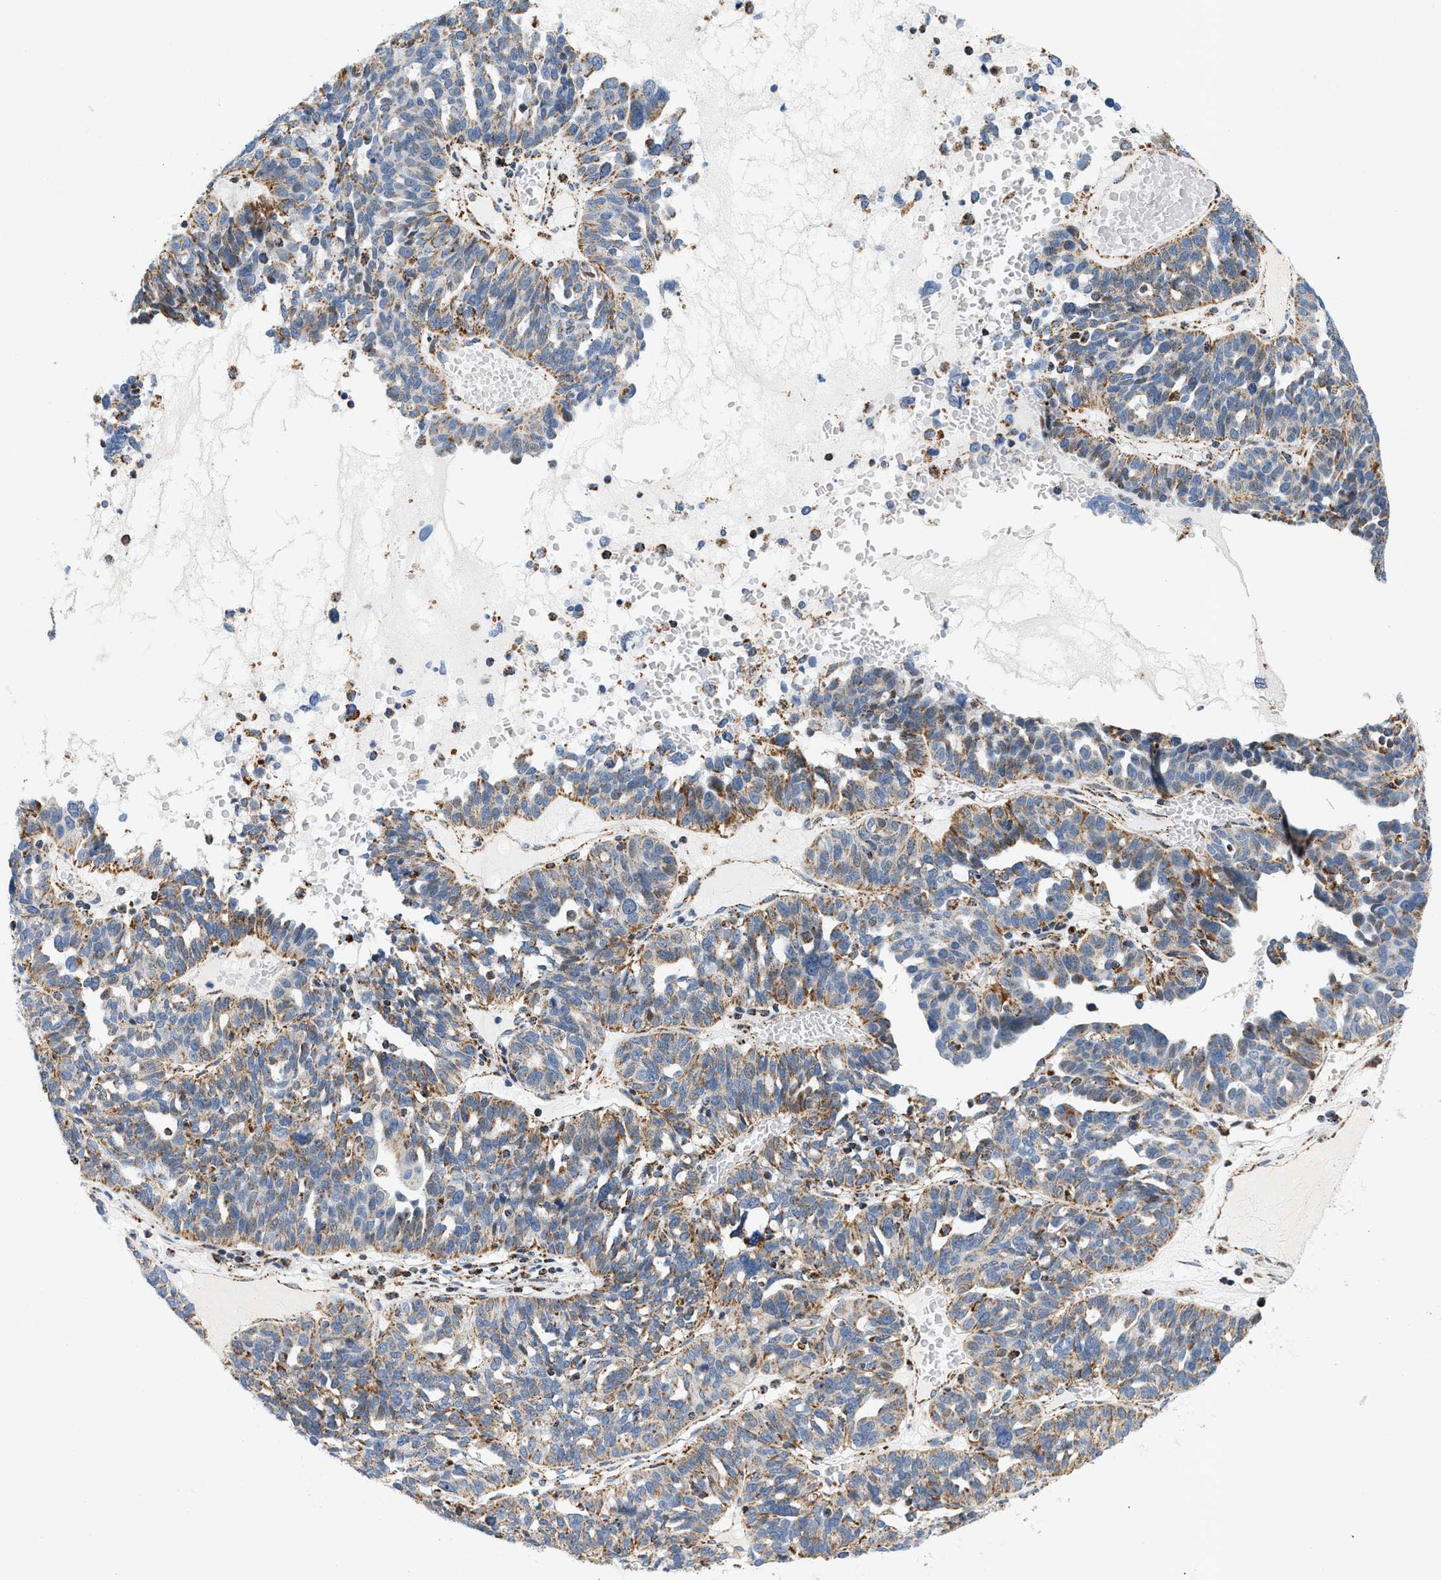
{"staining": {"intensity": "moderate", "quantity": ">75%", "location": "cytoplasmic/membranous"}, "tissue": "ovarian cancer", "cell_type": "Tumor cells", "image_type": "cancer", "snomed": [{"axis": "morphology", "description": "Cystadenocarcinoma, serous, NOS"}, {"axis": "topography", "description": "Ovary"}], "caption": "Ovarian cancer was stained to show a protein in brown. There is medium levels of moderate cytoplasmic/membranous expression in approximately >75% of tumor cells. (Stains: DAB in brown, nuclei in blue, Microscopy: brightfield microscopy at high magnification).", "gene": "PDE1A", "patient": {"sex": "female", "age": 59}}